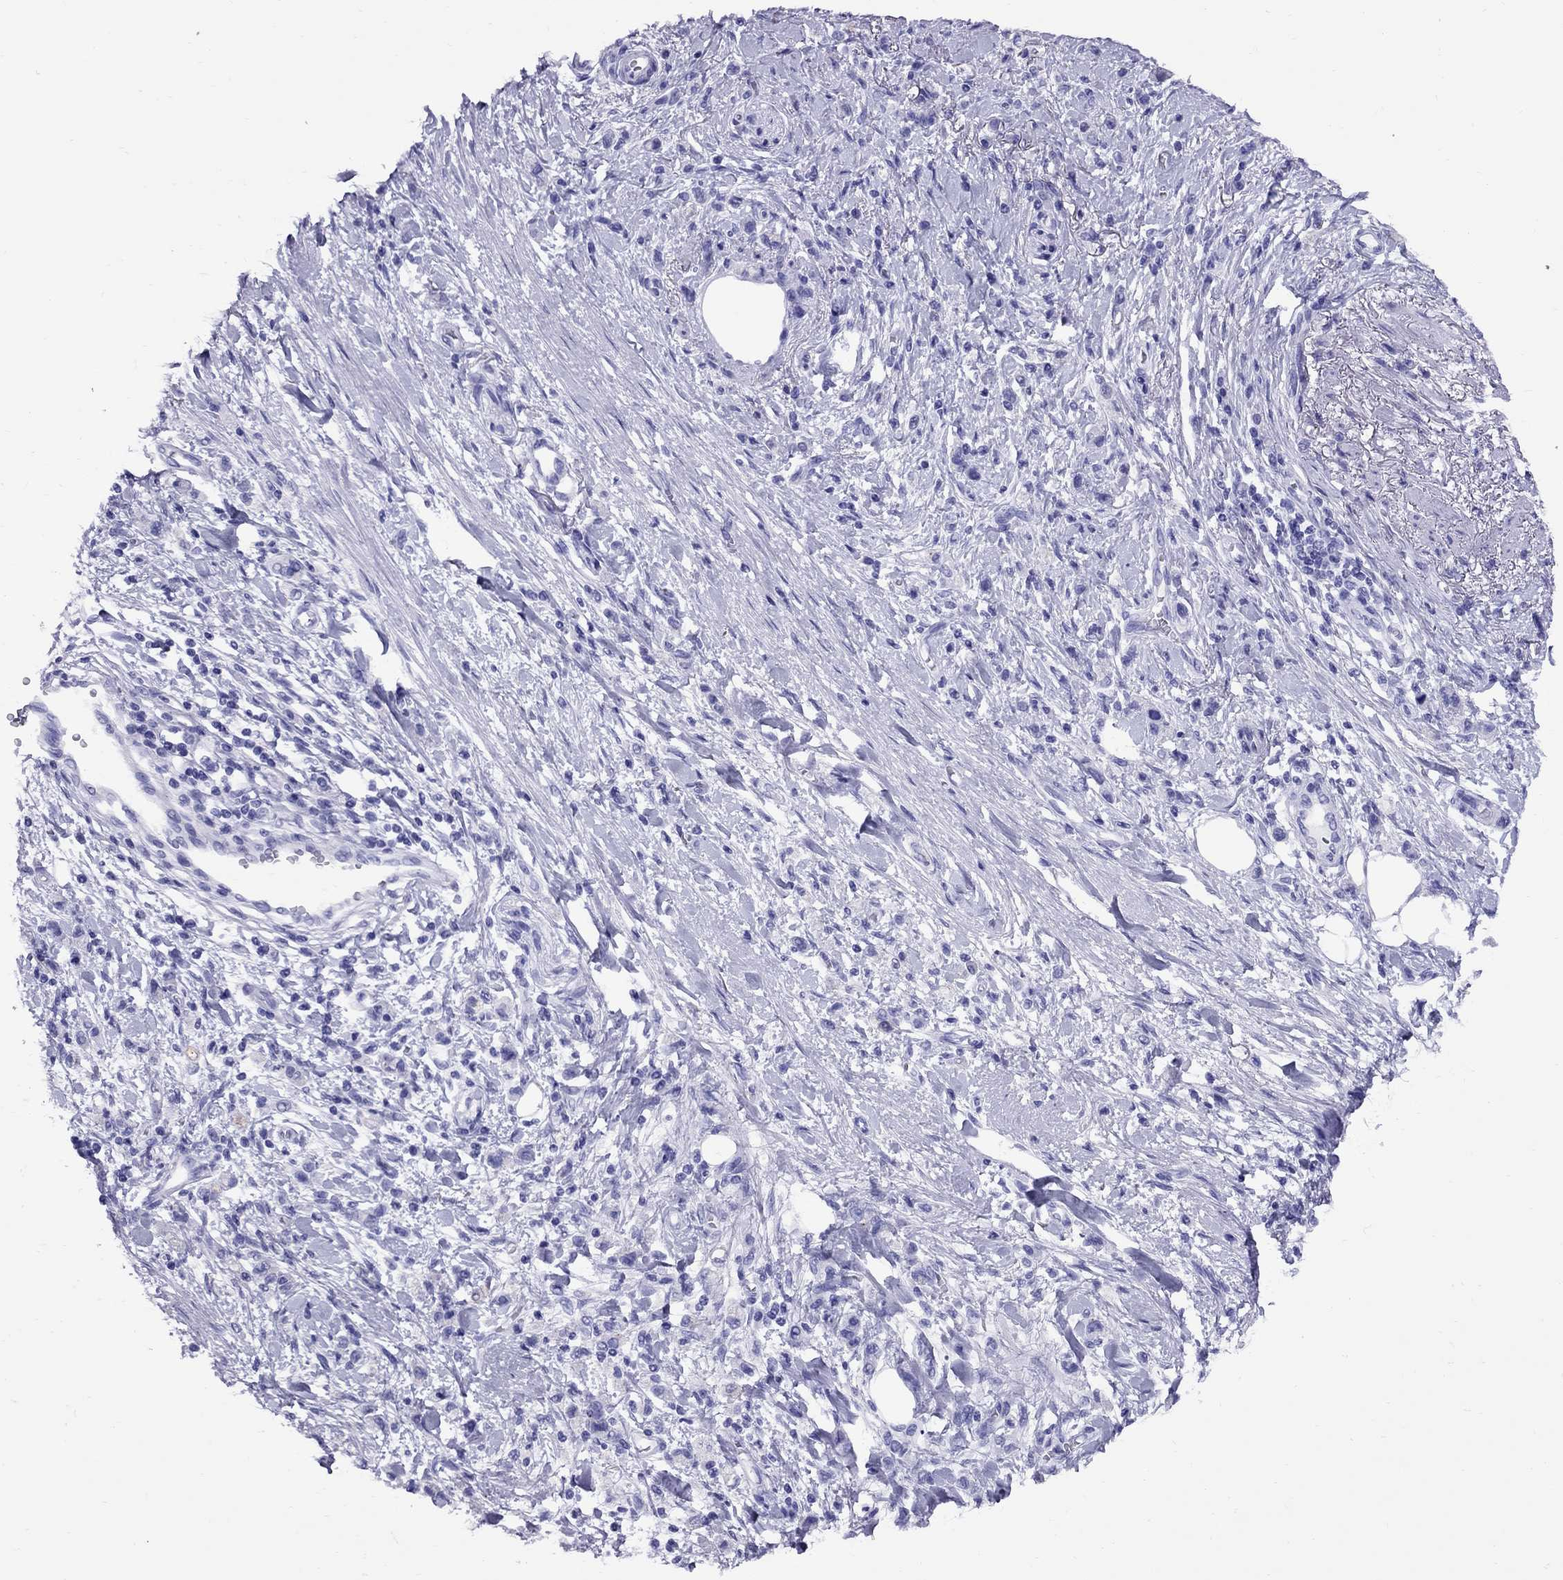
{"staining": {"intensity": "negative", "quantity": "none", "location": "none"}, "tissue": "stomach cancer", "cell_type": "Tumor cells", "image_type": "cancer", "snomed": [{"axis": "morphology", "description": "Adenocarcinoma, NOS"}, {"axis": "topography", "description": "Stomach"}], "caption": "An IHC histopathology image of stomach cancer (adenocarcinoma) is shown. There is no staining in tumor cells of stomach cancer (adenocarcinoma).", "gene": "AVPR1B", "patient": {"sex": "male", "age": 77}}